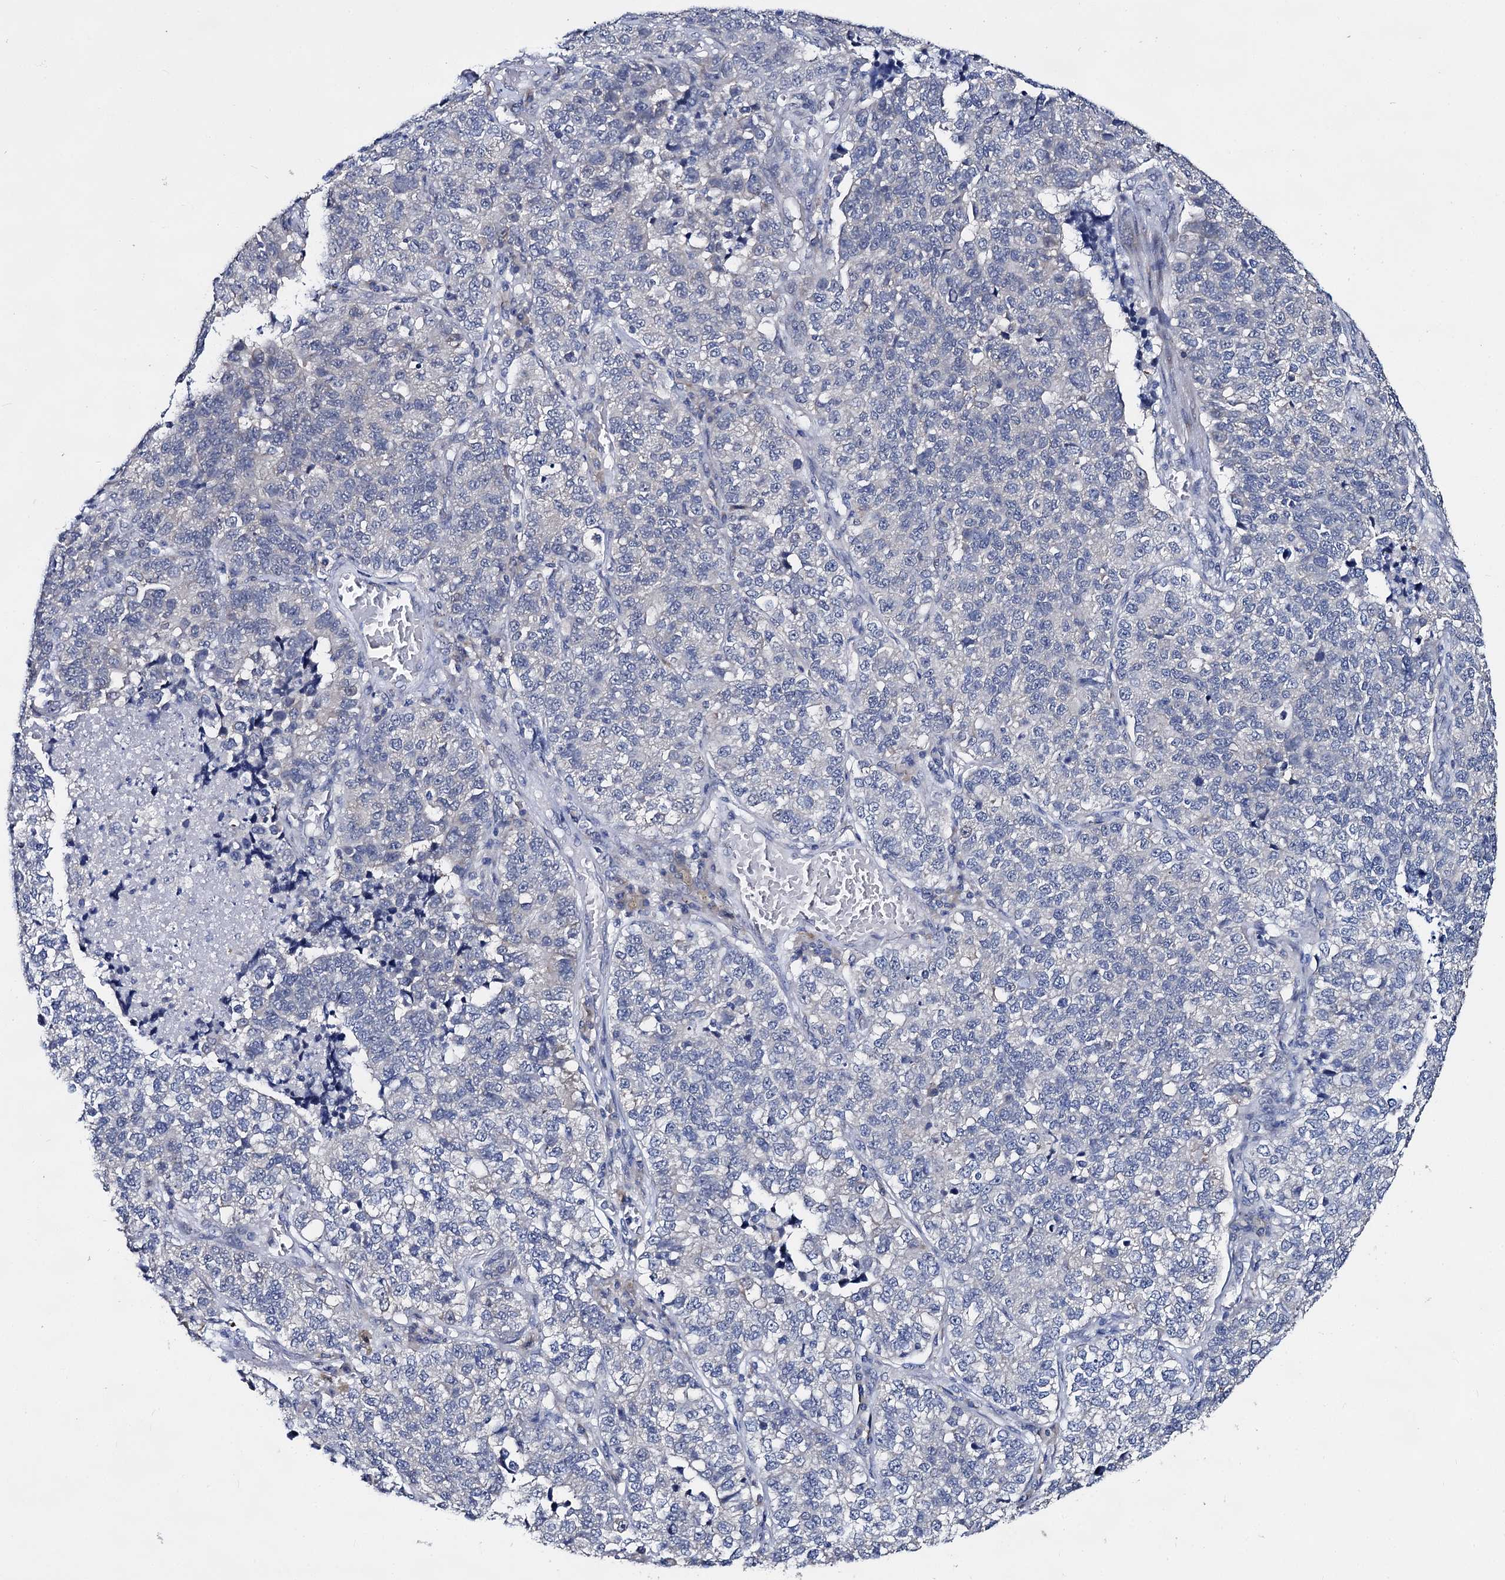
{"staining": {"intensity": "negative", "quantity": "none", "location": "none"}, "tissue": "lung cancer", "cell_type": "Tumor cells", "image_type": "cancer", "snomed": [{"axis": "morphology", "description": "Adenocarcinoma, NOS"}, {"axis": "topography", "description": "Lung"}], "caption": "High magnification brightfield microscopy of adenocarcinoma (lung) stained with DAB (brown) and counterstained with hematoxylin (blue): tumor cells show no significant staining.", "gene": "CAPRIN2", "patient": {"sex": "male", "age": 49}}